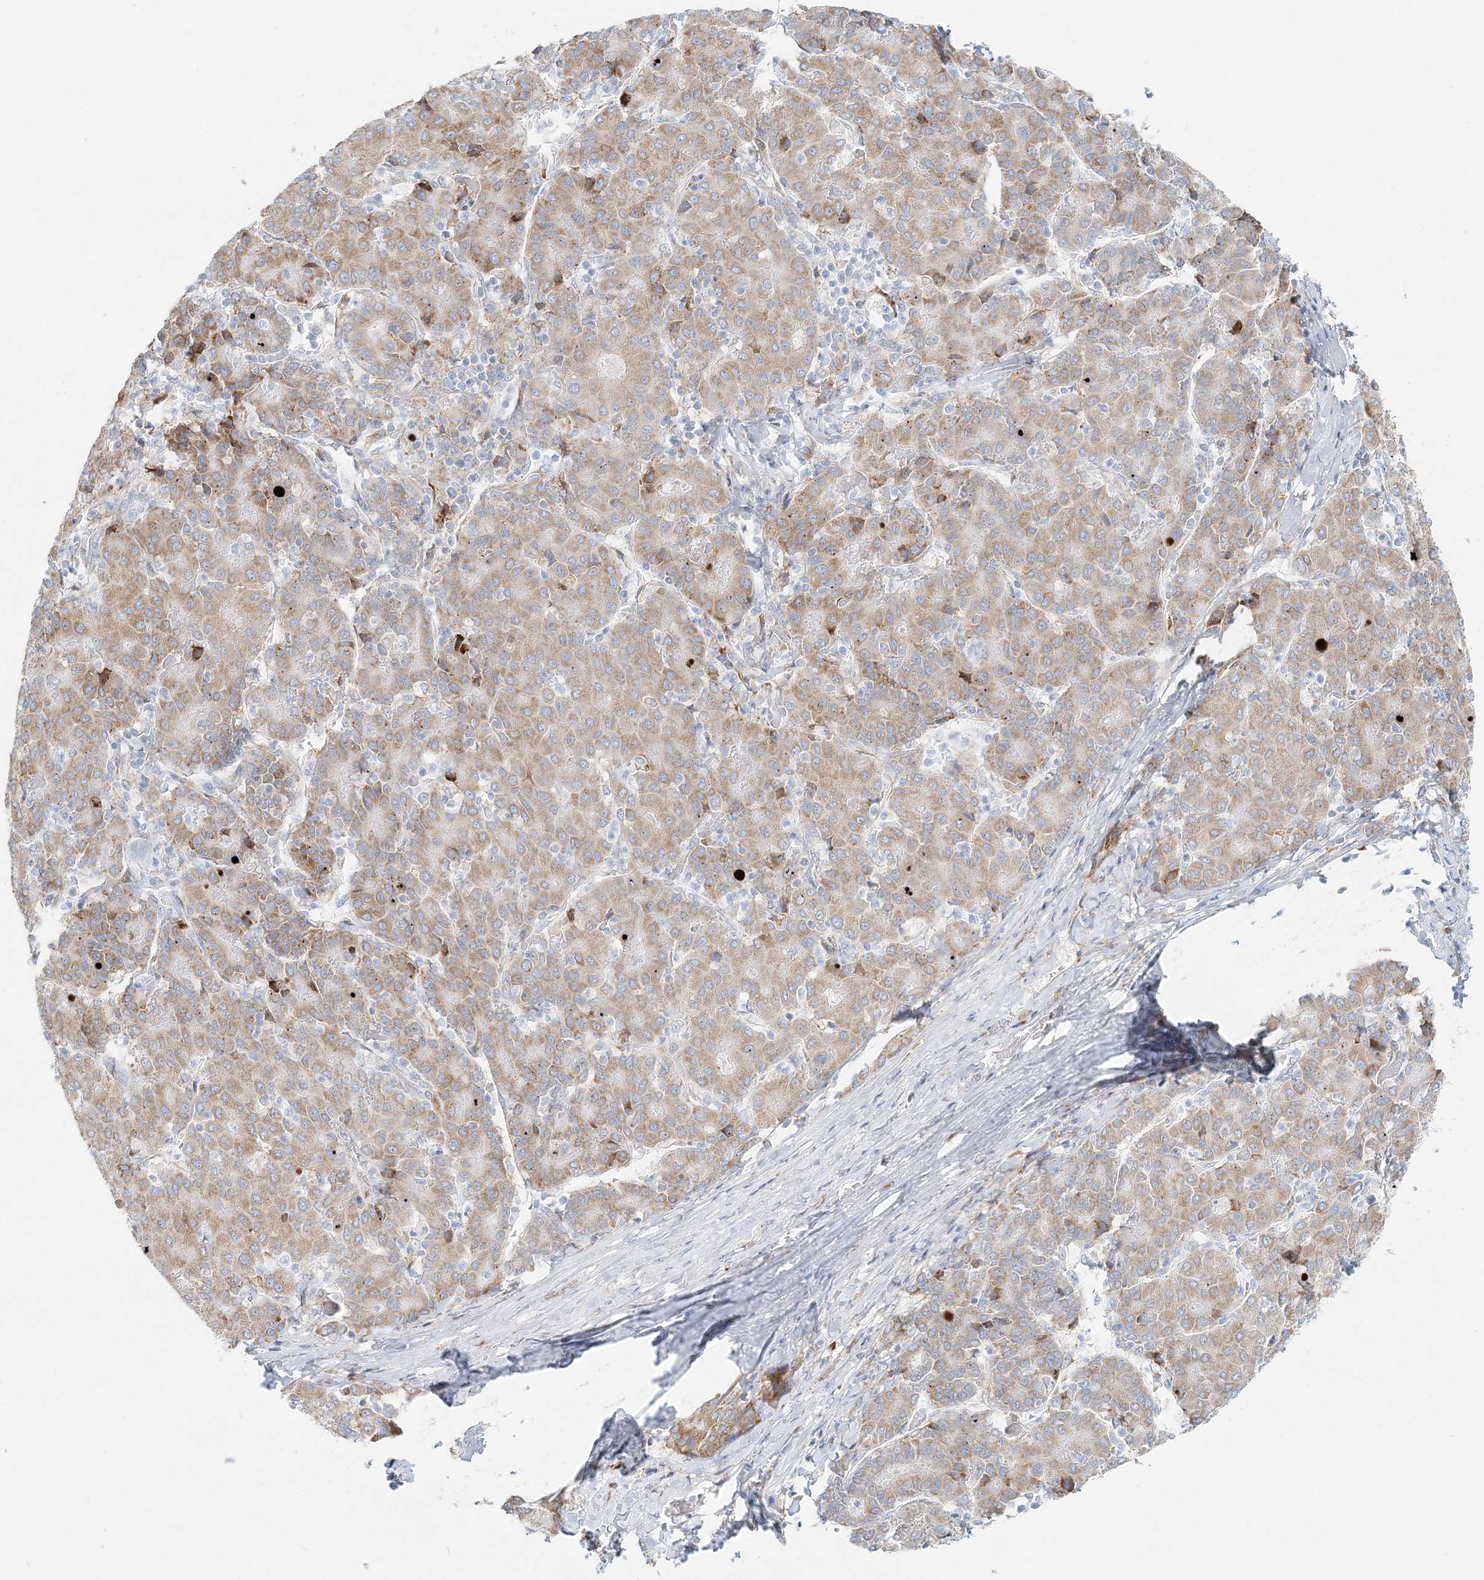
{"staining": {"intensity": "moderate", "quantity": ">75%", "location": "cytoplasmic/membranous"}, "tissue": "liver cancer", "cell_type": "Tumor cells", "image_type": "cancer", "snomed": [{"axis": "morphology", "description": "Carcinoma, Hepatocellular, NOS"}, {"axis": "topography", "description": "Liver"}], "caption": "Moderate cytoplasmic/membranous staining for a protein is present in approximately >75% of tumor cells of liver cancer (hepatocellular carcinoma) using immunohistochemistry (IHC).", "gene": "STK11IP", "patient": {"sex": "male", "age": 65}}